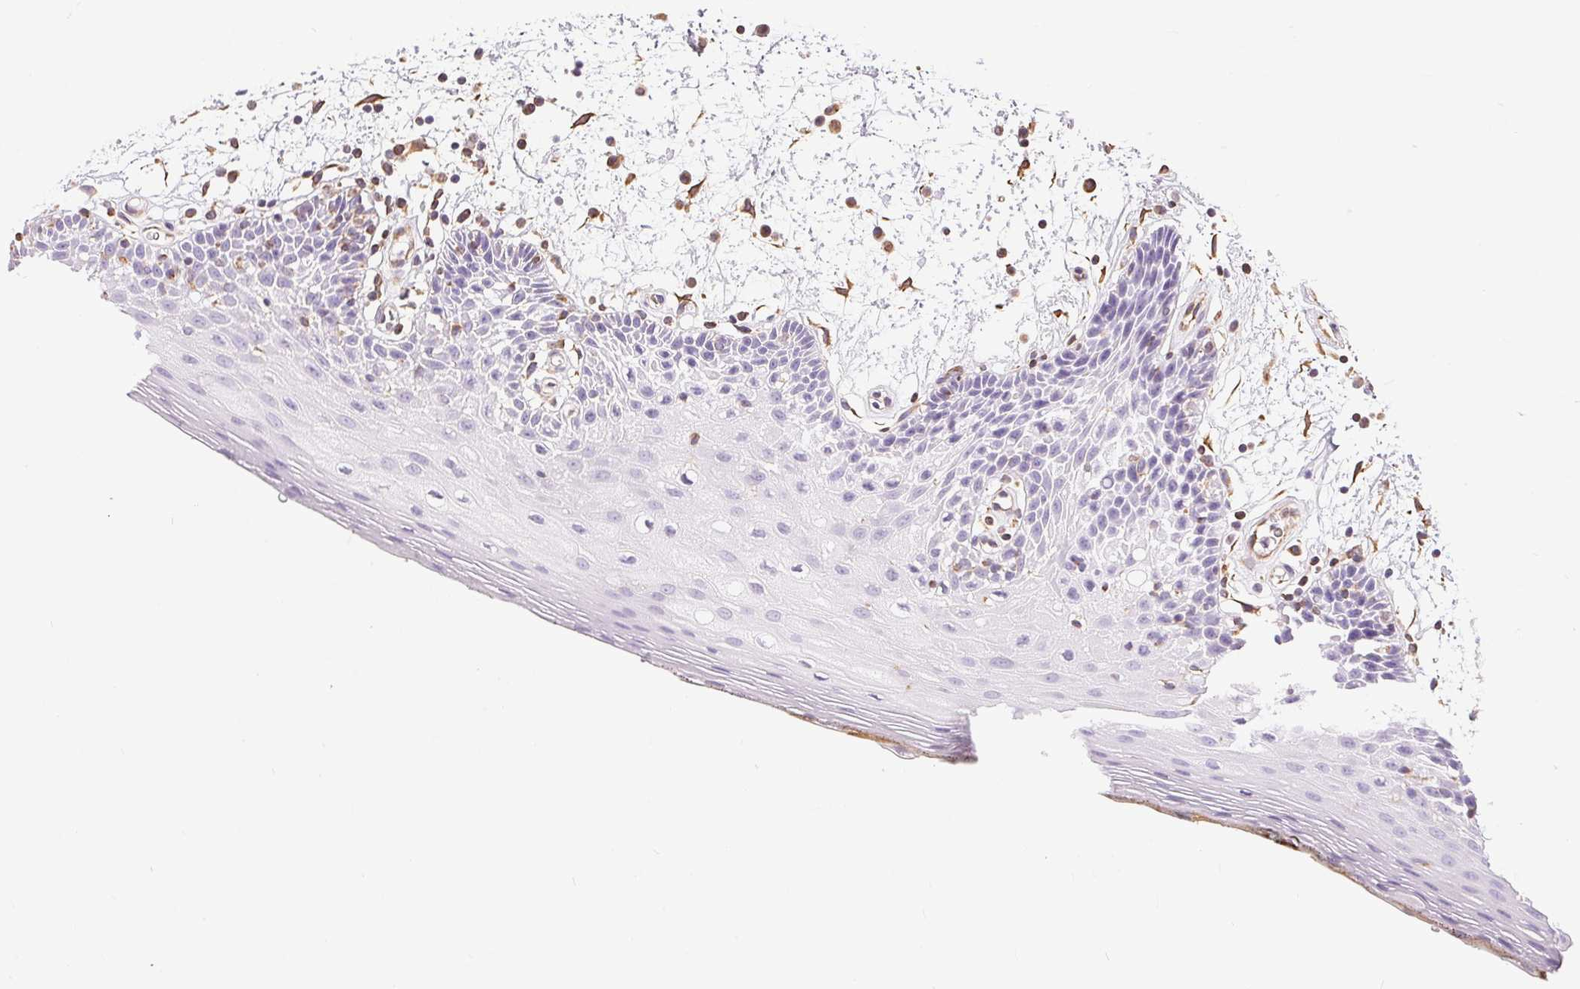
{"staining": {"intensity": "negative", "quantity": "none", "location": "none"}, "tissue": "oral mucosa", "cell_type": "Squamous epithelial cells", "image_type": "normal", "snomed": [{"axis": "morphology", "description": "Normal tissue, NOS"}, {"axis": "morphology", "description": "Squamous cell carcinoma, NOS"}, {"axis": "topography", "description": "Oral tissue"}, {"axis": "topography", "description": "Head-Neck"}], "caption": "DAB (3,3'-diaminobenzidine) immunohistochemical staining of normal oral mucosa shows no significant expression in squamous epithelial cells.", "gene": "GFAP", "patient": {"sex": "male", "age": 52}}